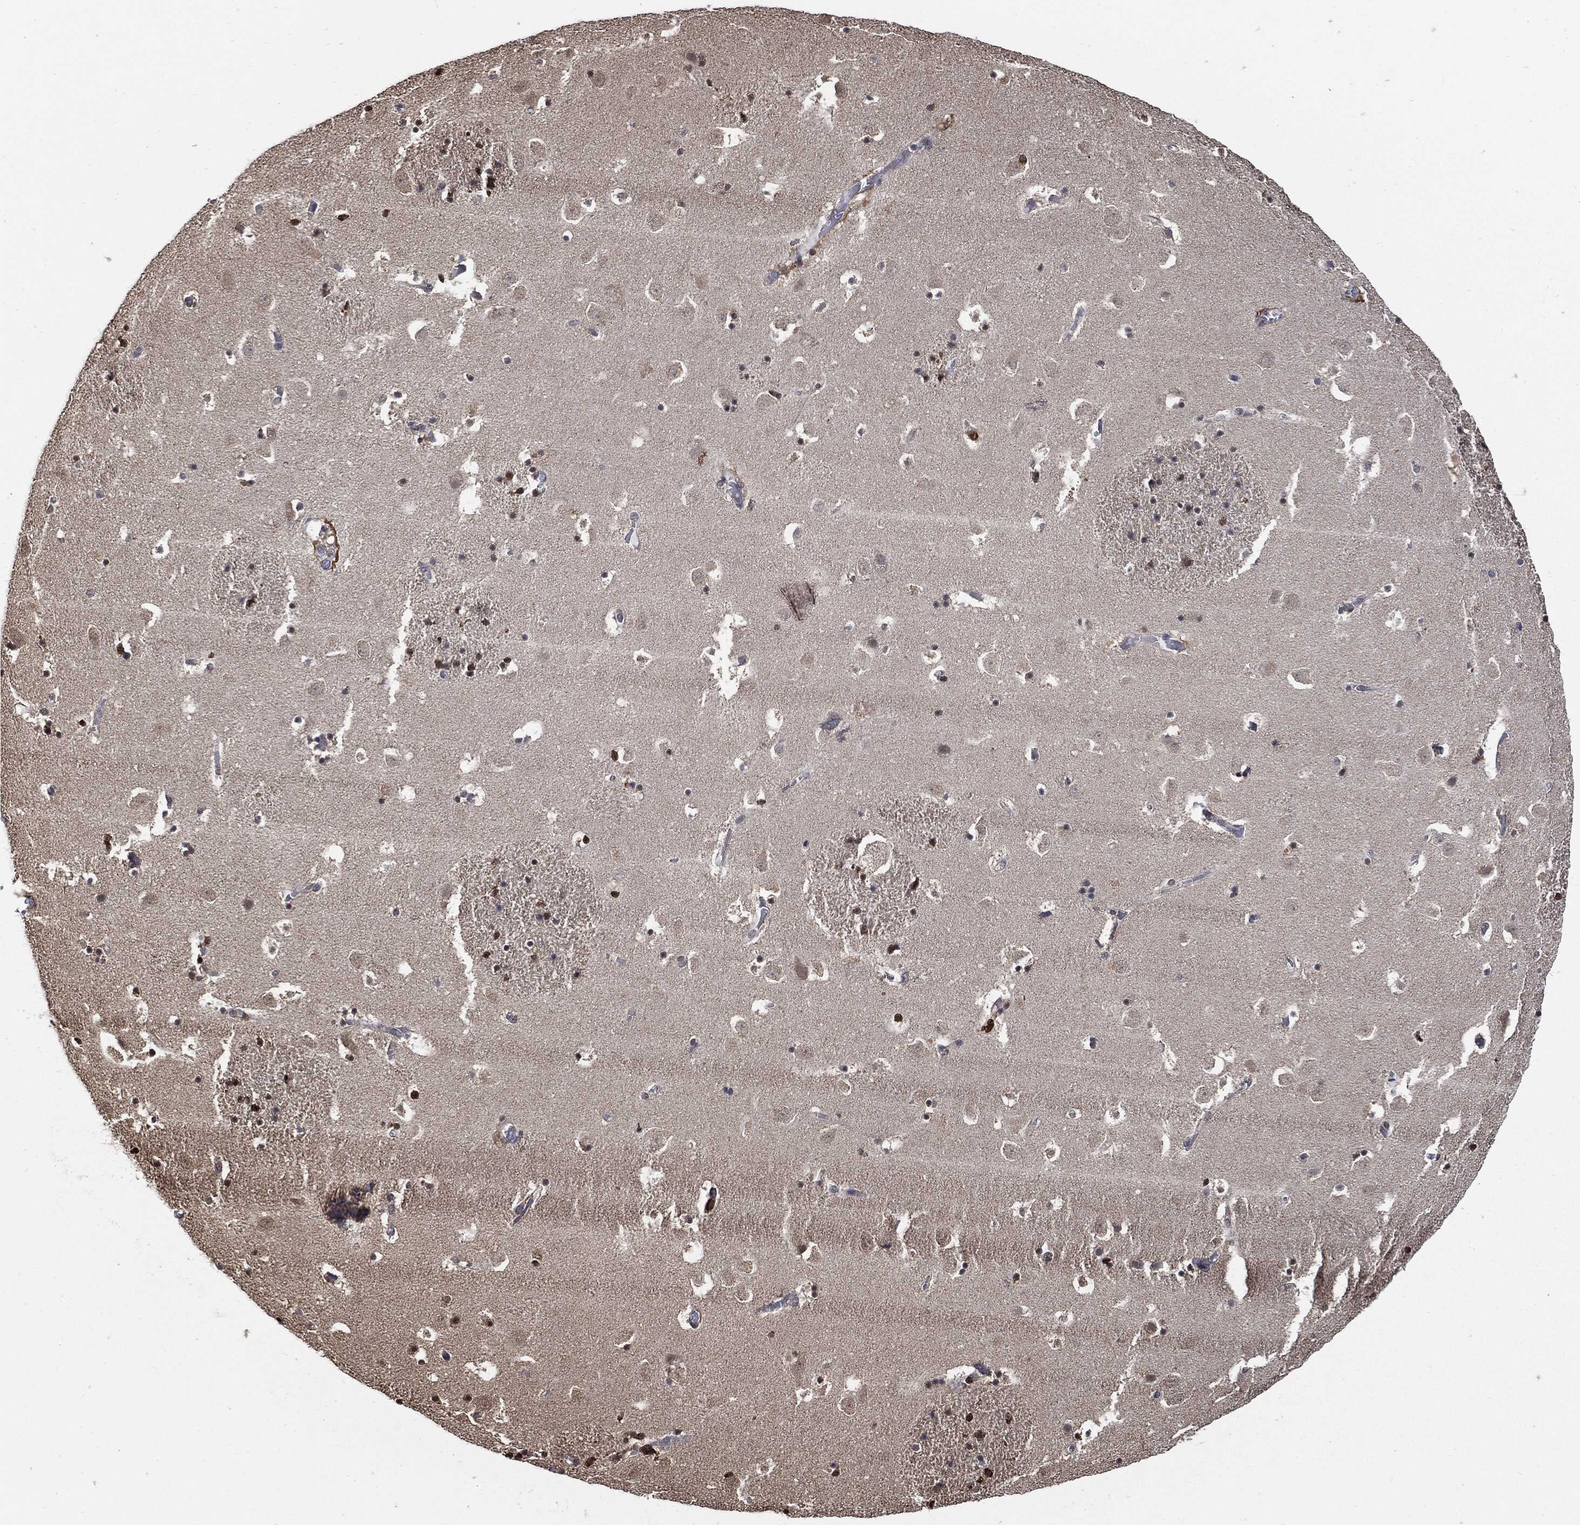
{"staining": {"intensity": "moderate", "quantity": "<25%", "location": "nuclear"}, "tissue": "caudate", "cell_type": "Glial cells", "image_type": "normal", "snomed": [{"axis": "morphology", "description": "Normal tissue, NOS"}, {"axis": "topography", "description": "Lateral ventricle wall"}], "caption": "A brown stain shows moderate nuclear positivity of a protein in glial cells of normal human caudate.", "gene": "S100A9", "patient": {"sex": "female", "age": 42}}